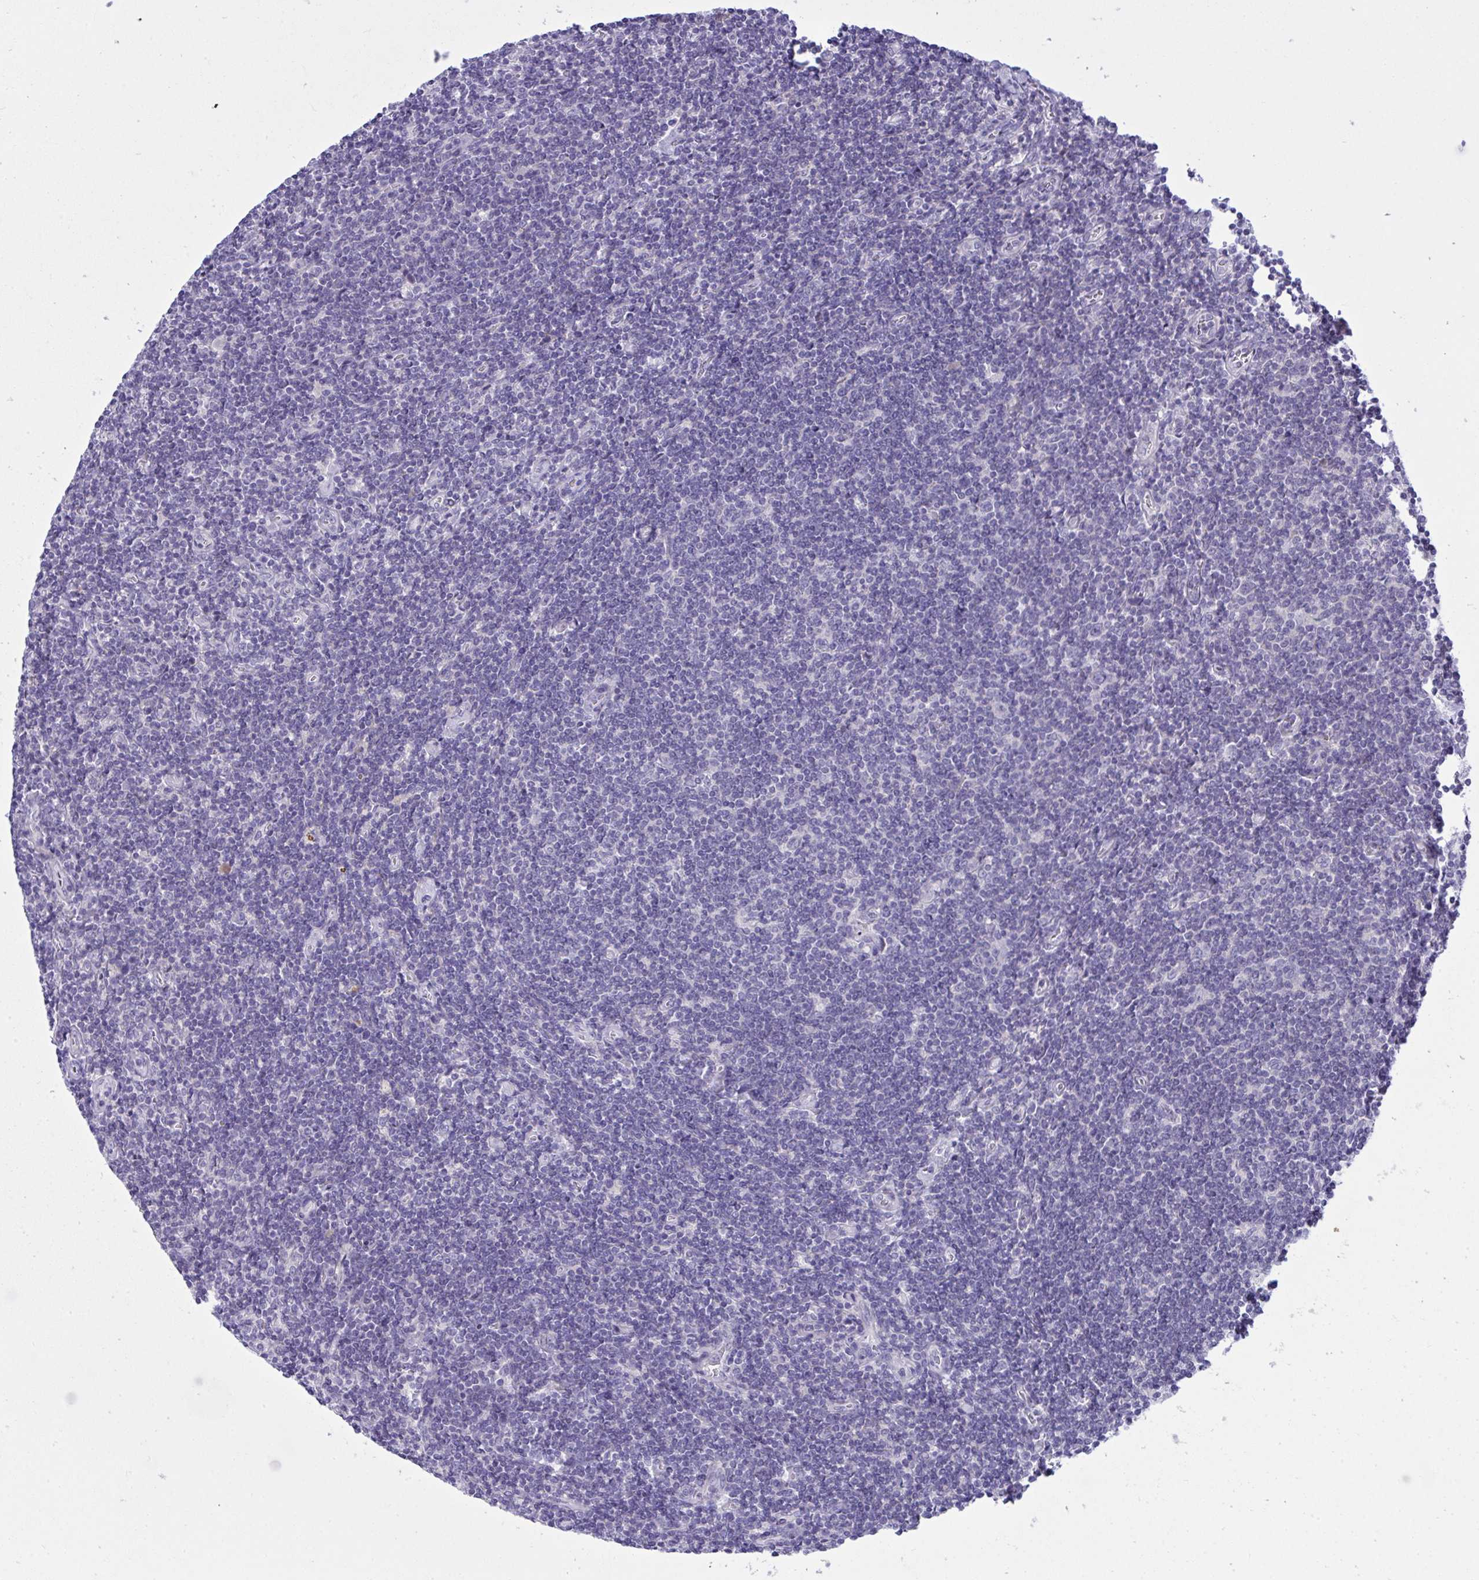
{"staining": {"intensity": "negative", "quantity": "none", "location": "none"}, "tissue": "lymphoma", "cell_type": "Tumor cells", "image_type": "cancer", "snomed": [{"axis": "morphology", "description": "Hodgkin's disease, NOS"}, {"axis": "topography", "description": "Lymph node"}], "caption": "Immunohistochemical staining of human Hodgkin's disease displays no significant staining in tumor cells.", "gene": "WDR97", "patient": {"sex": "male", "age": 40}}